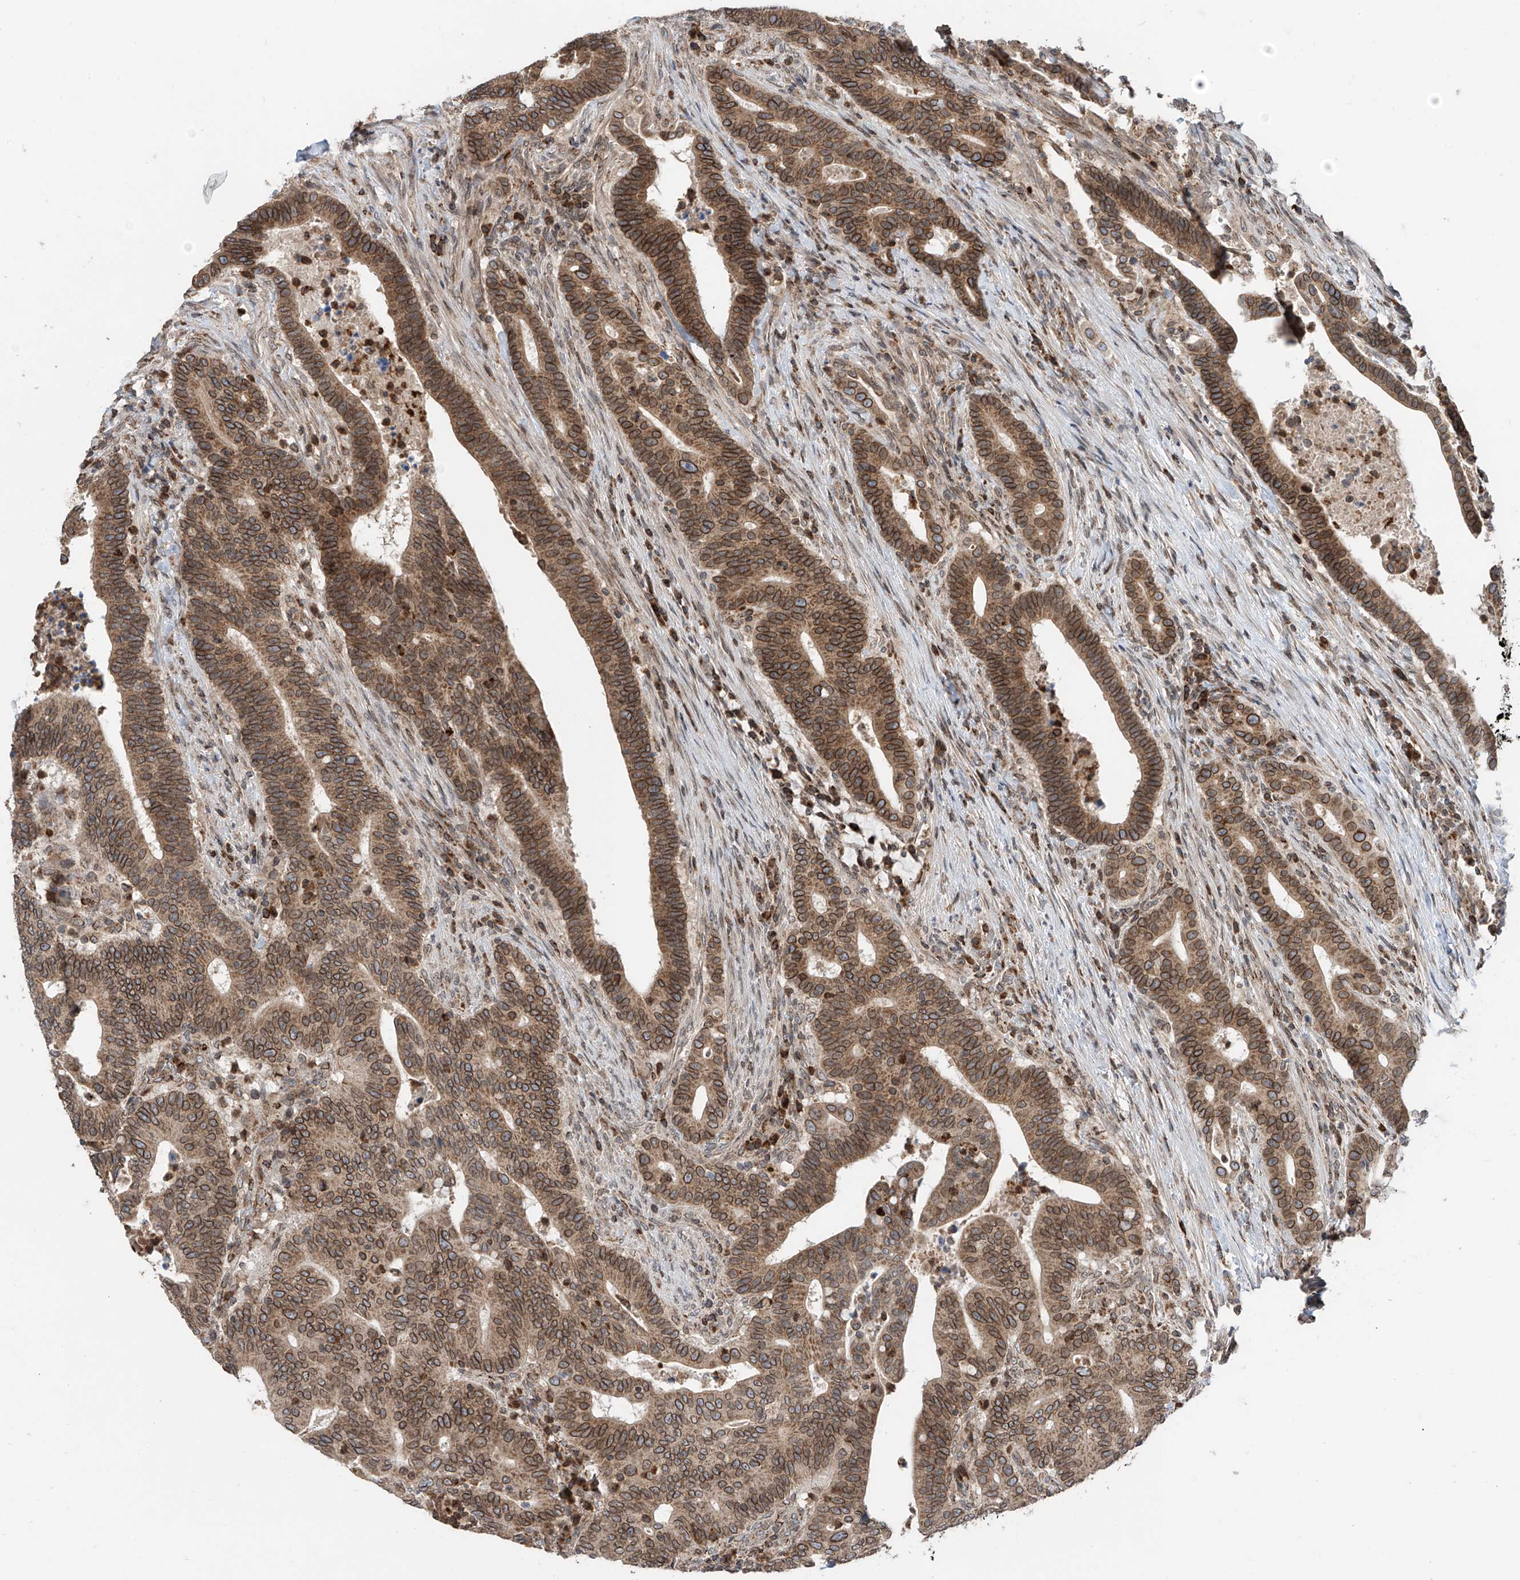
{"staining": {"intensity": "moderate", "quantity": ">75%", "location": "cytoplasmic/membranous,nuclear"}, "tissue": "colorectal cancer", "cell_type": "Tumor cells", "image_type": "cancer", "snomed": [{"axis": "morphology", "description": "Adenocarcinoma, NOS"}, {"axis": "topography", "description": "Colon"}], "caption": "The histopathology image displays a brown stain indicating the presence of a protein in the cytoplasmic/membranous and nuclear of tumor cells in colorectal cancer (adenocarcinoma).", "gene": "AHCTF1", "patient": {"sex": "female", "age": 66}}